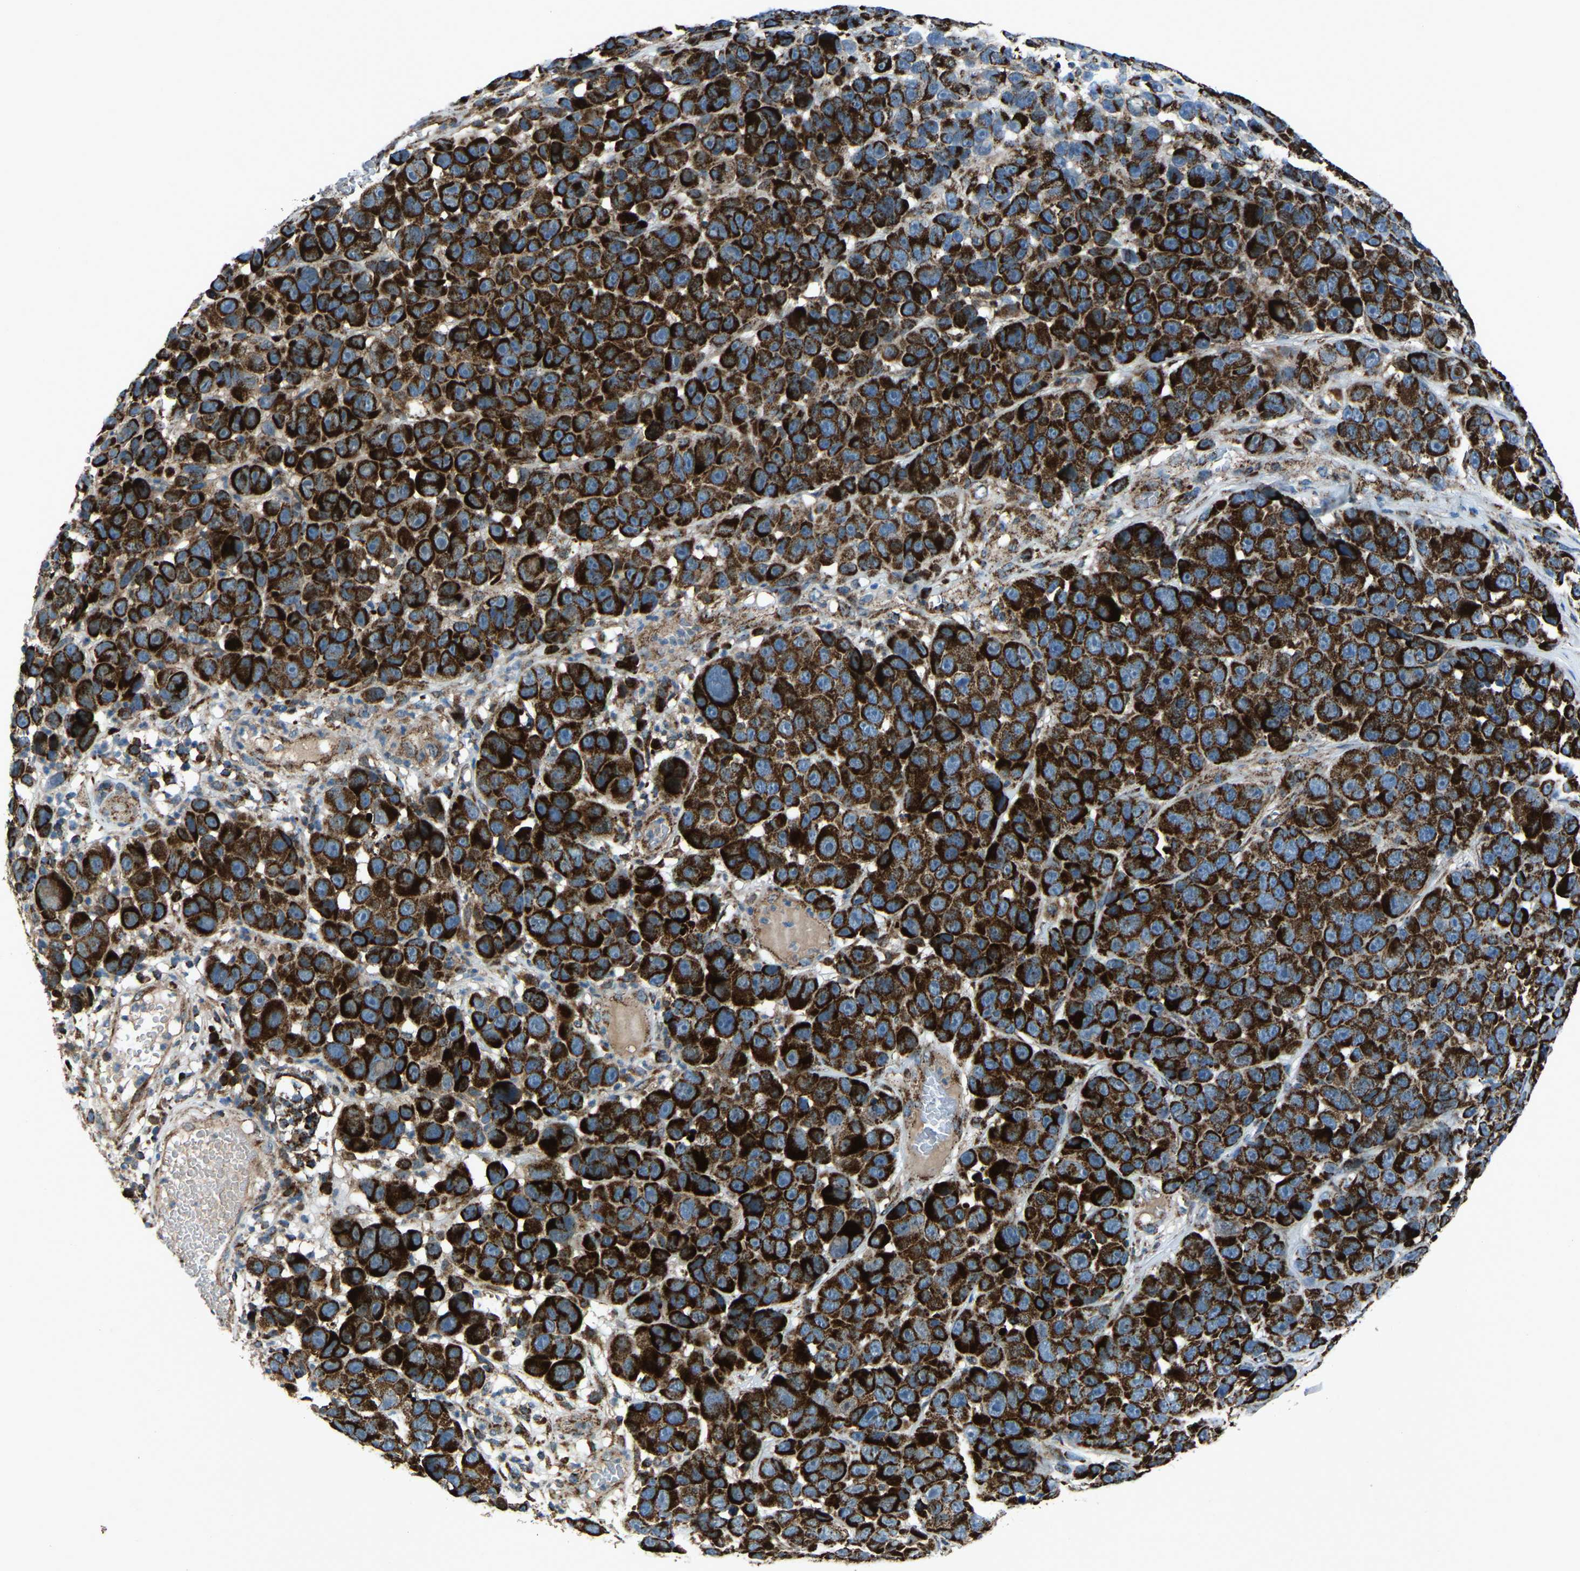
{"staining": {"intensity": "strong", "quantity": ">75%", "location": "cytoplasmic/membranous"}, "tissue": "melanoma", "cell_type": "Tumor cells", "image_type": "cancer", "snomed": [{"axis": "morphology", "description": "Malignant melanoma, NOS"}, {"axis": "topography", "description": "Skin"}], "caption": "Immunohistochemical staining of malignant melanoma shows high levels of strong cytoplasmic/membranous expression in approximately >75% of tumor cells.", "gene": "AKR1A1", "patient": {"sex": "male", "age": 53}}